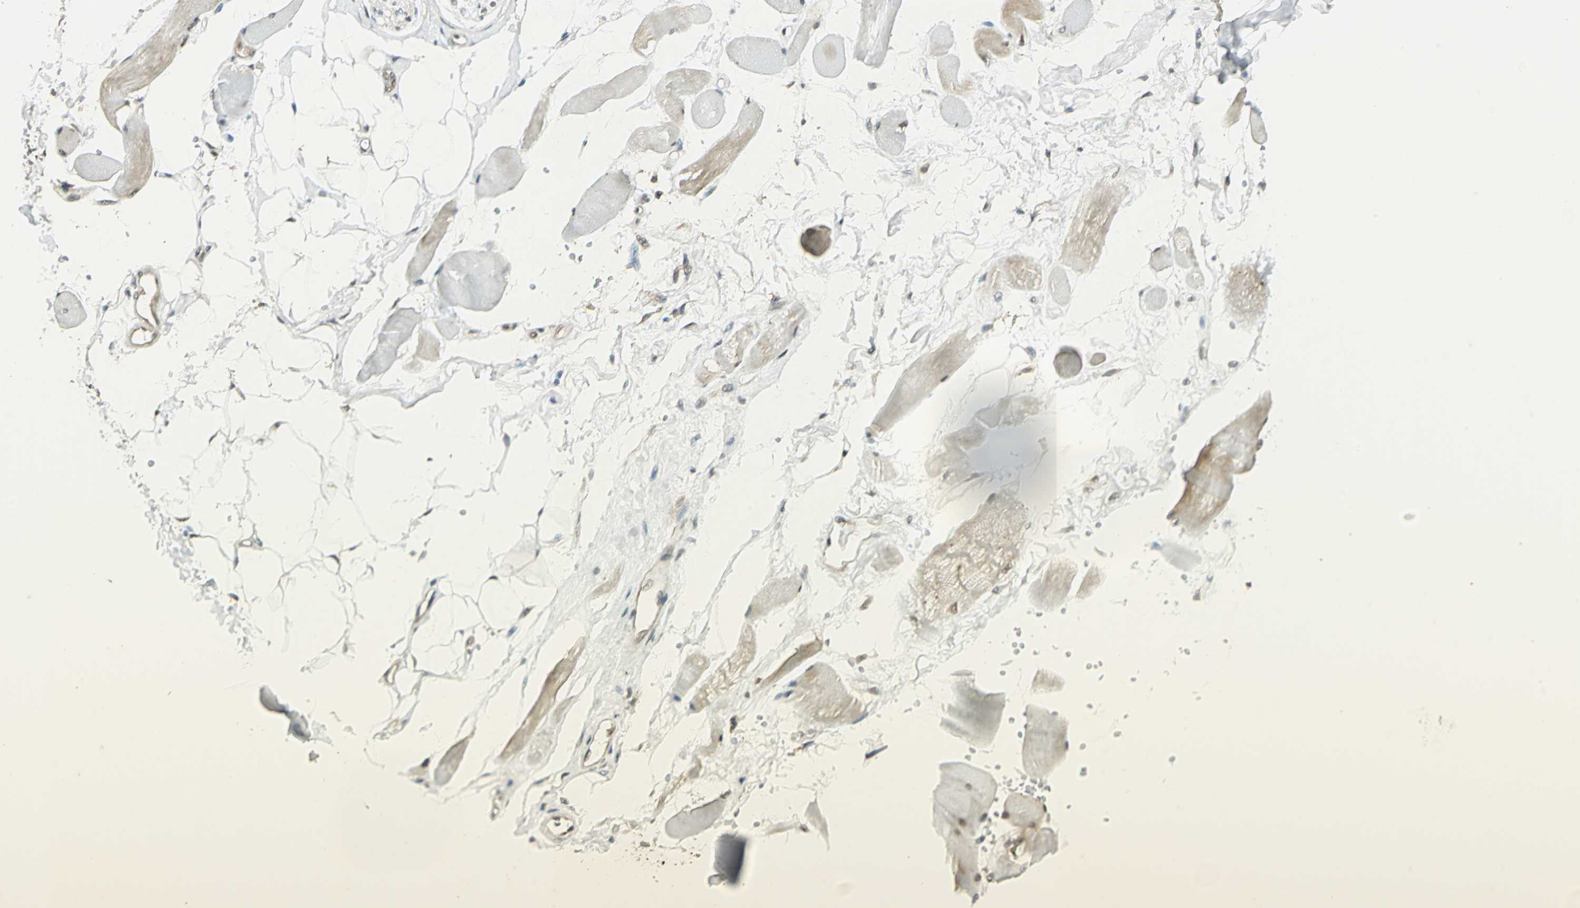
{"staining": {"intensity": "moderate", "quantity": ">75%", "location": "cytoplasmic/membranous"}, "tissue": "skeletal muscle", "cell_type": "Myocytes", "image_type": "normal", "snomed": [{"axis": "morphology", "description": "Normal tissue, NOS"}, {"axis": "topography", "description": "Skeletal muscle"}, {"axis": "topography", "description": "Peripheral nerve tissue"}], "caption": "Protein positivity by IHC demonstrates moderate cytoplasmic/membranous expression in approximately >75% of myocytes in benign skeletal muscle.", "gene": "CDC34", "patient": {"sex": "female", "age": 84}}